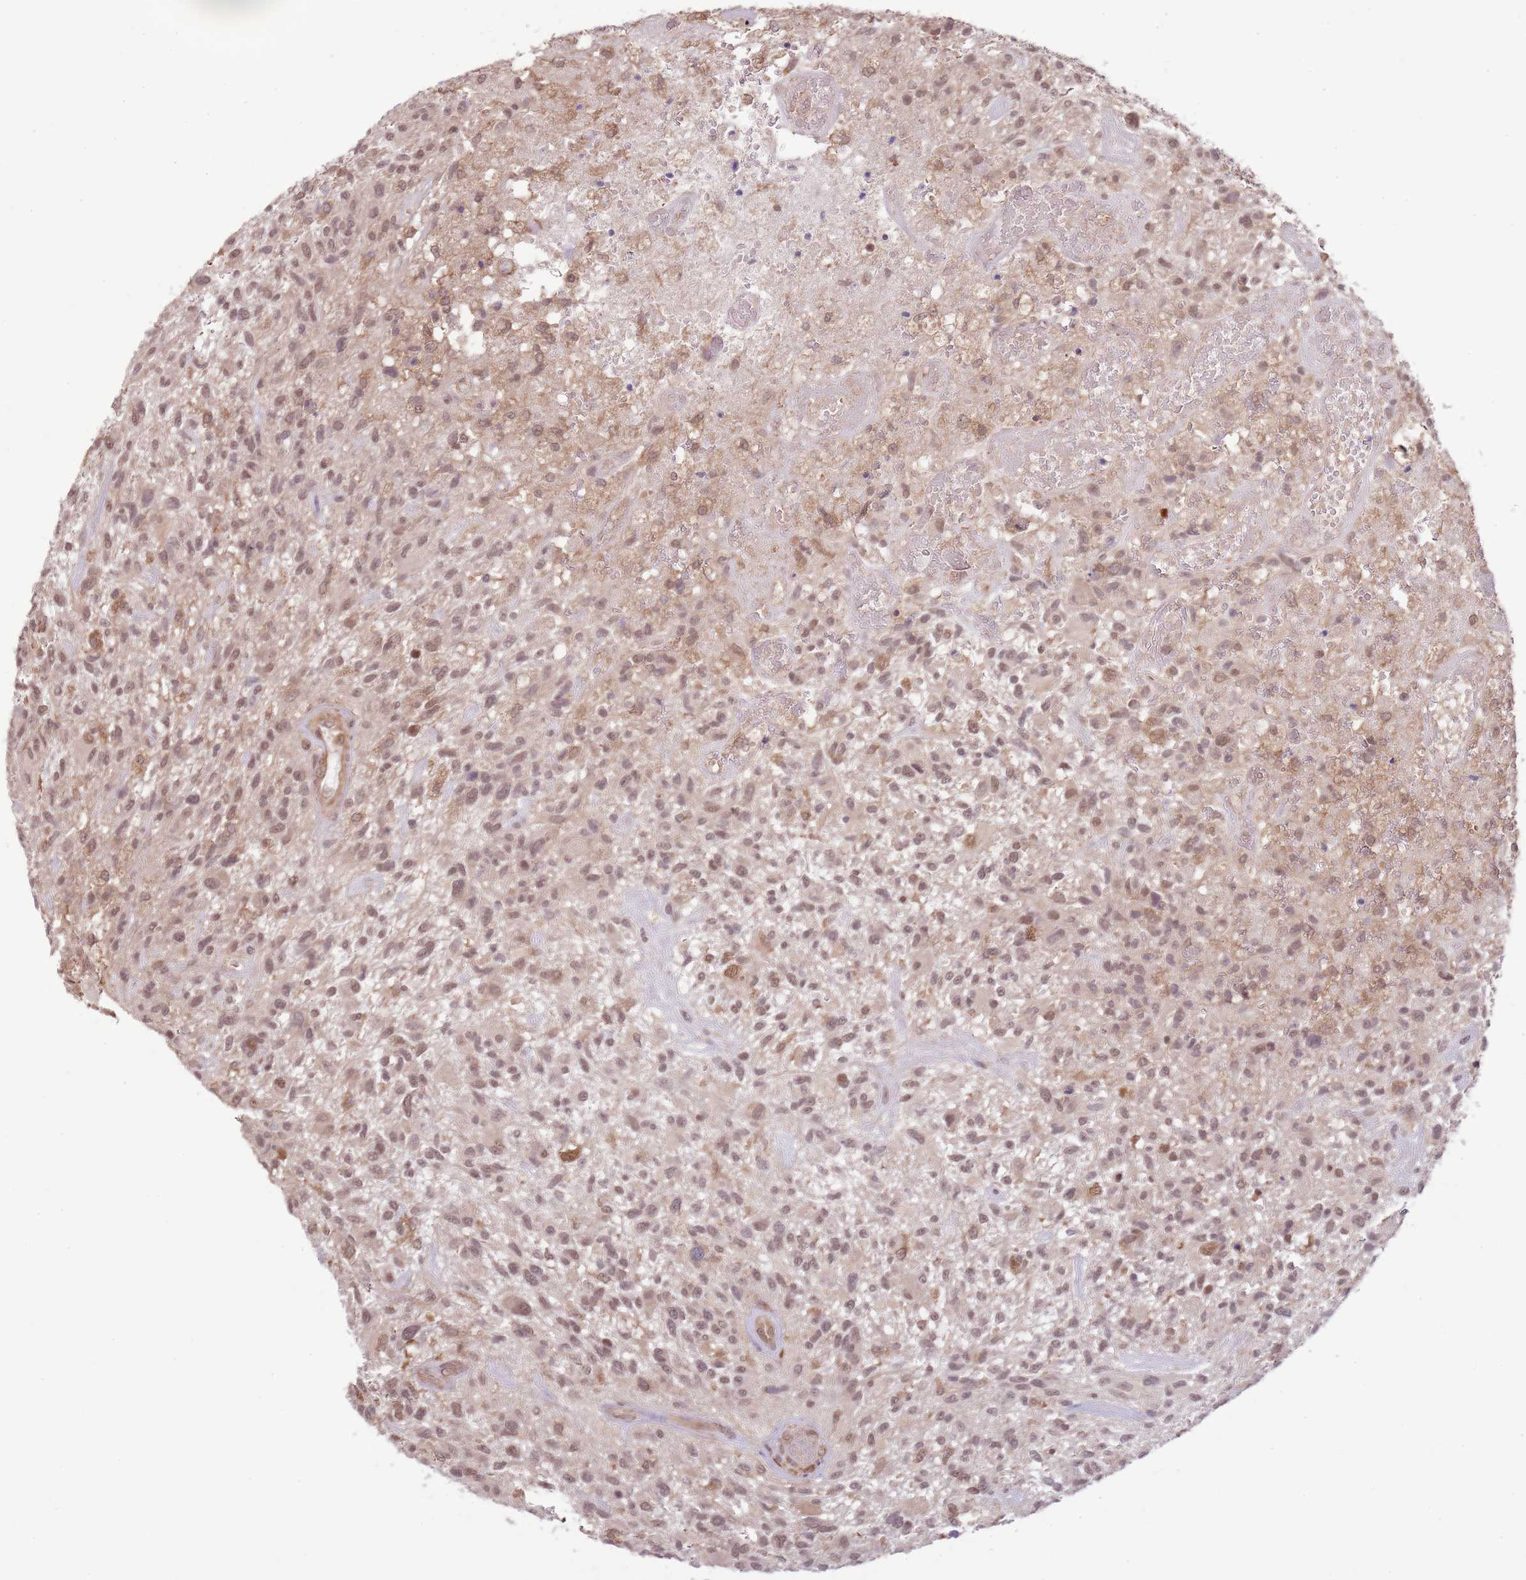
{"staining": {"intensity": "moderate", "quantity": ">75%", "location": "nuclear"}, "tissue": "glioma", "cell_type": "Tumor cells", "image_type": "cancer", "snomed": [{"axis": "morphology", "description": "Glioma, malignant, High grade"}, {"axis": "topography", "description": "Brain"}], "caption": "Tumor cells reveal medium levels of moderate nuclear expression in approximately >75% of cells in human glioma.", "gene": "AMIGO1", "patient": {"sex": "male", "age": 47}}